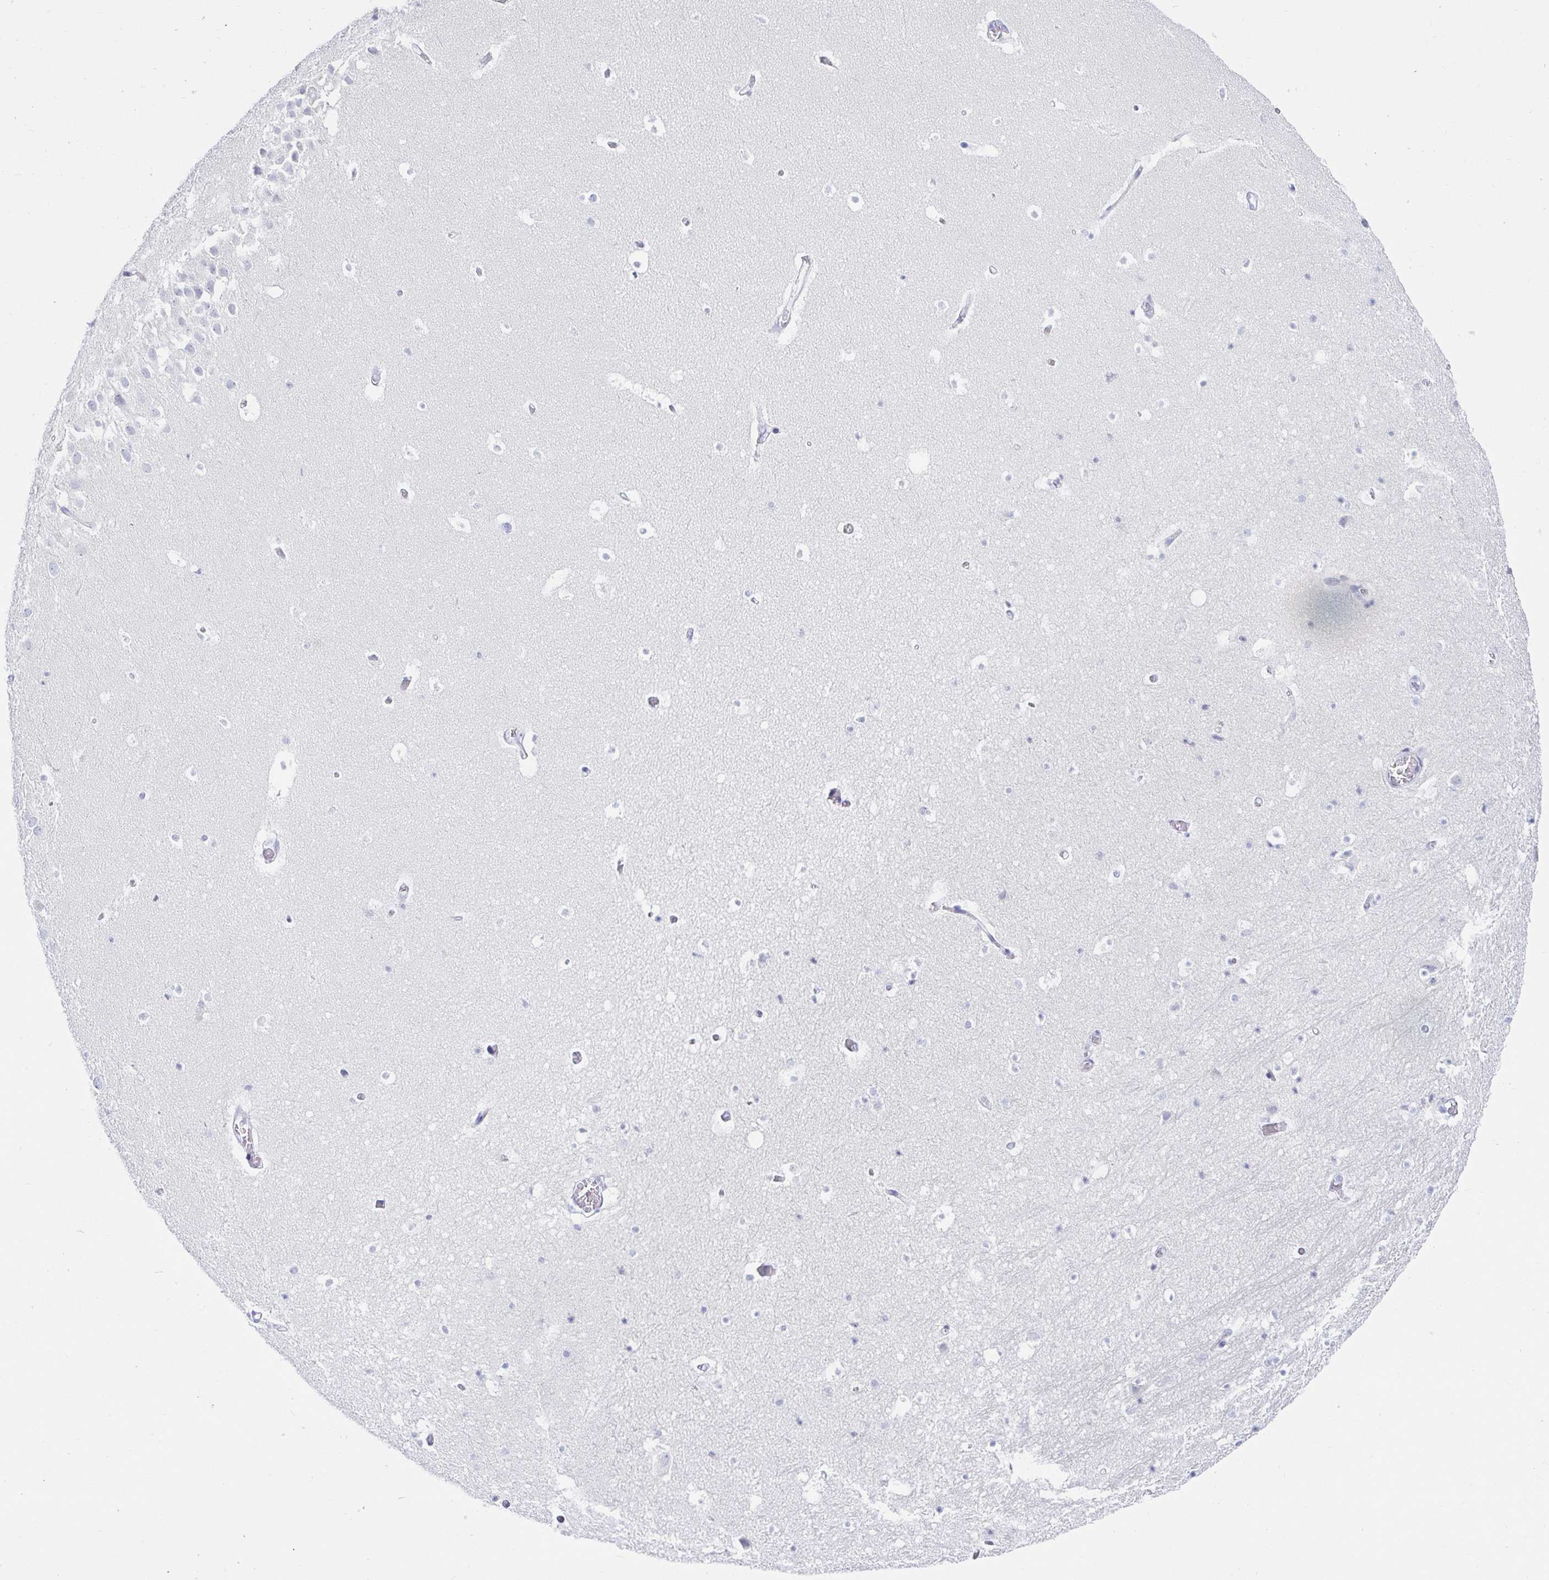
{"staining": {"intensity": "negative", "quantity": "none", "location": "none"}, "tissue": "hippocampus", "cell_type": "Glial cells", "image_type": "normal", "snomed": [{"axis": "morphology", "description": "Normal tissue, NOS"}, {"axis": "topography", "description": "Hippocampus"}], "caption": "IHC histopathology image of benign hippocampus: hippocampus stained with DAB (3,3'-diaminobenzidine) exhibits no significant protein expression in glial cells. The staining was performed using DAB to visualize the protein expression in brown, while the nuclei were stained in blue with hematoxylin (Magnification: 20x).", "gene": "C4orf17", "patient": {"sex": "male", "age": 26}}